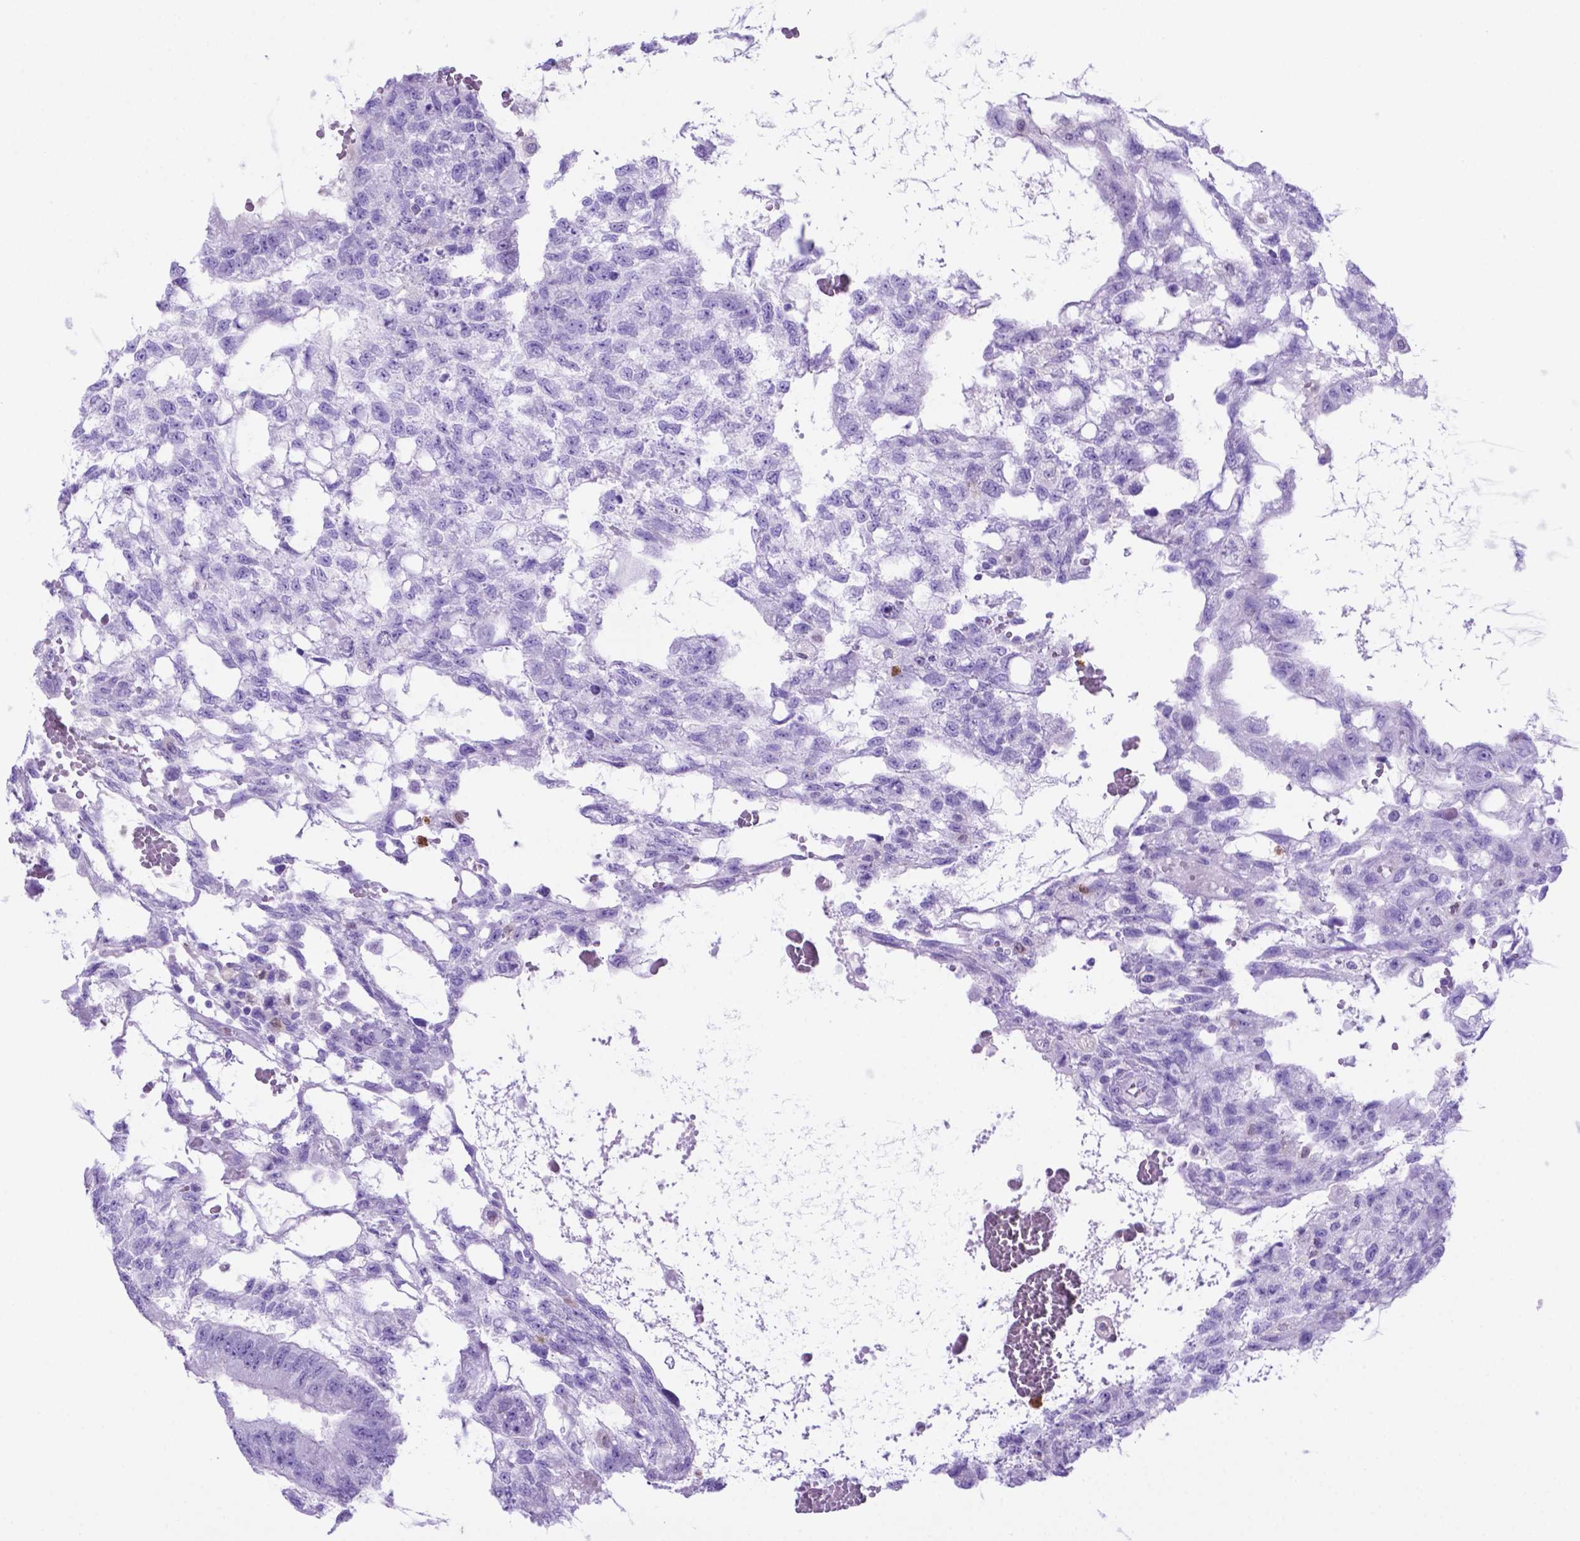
{"staining": {"intensity": "negative", "quantity": "none", "location": "none"}, "tissue": "testis cancer", "cell_type": "Tumor cells", "image_type": "cancer", "snomed": [{"axis": "morphology", "description": "Carcinoma, Embryonal, NOS"}, {"axis": "topography", "description": "Testis"}], "caption": "Testis cancer (embryonal carcinoma) was stained to show a protein in brown. There is no significant expression in tumor cells.", "gene": "LZTR1", "patient": {"sex": "male", "age": 32}}